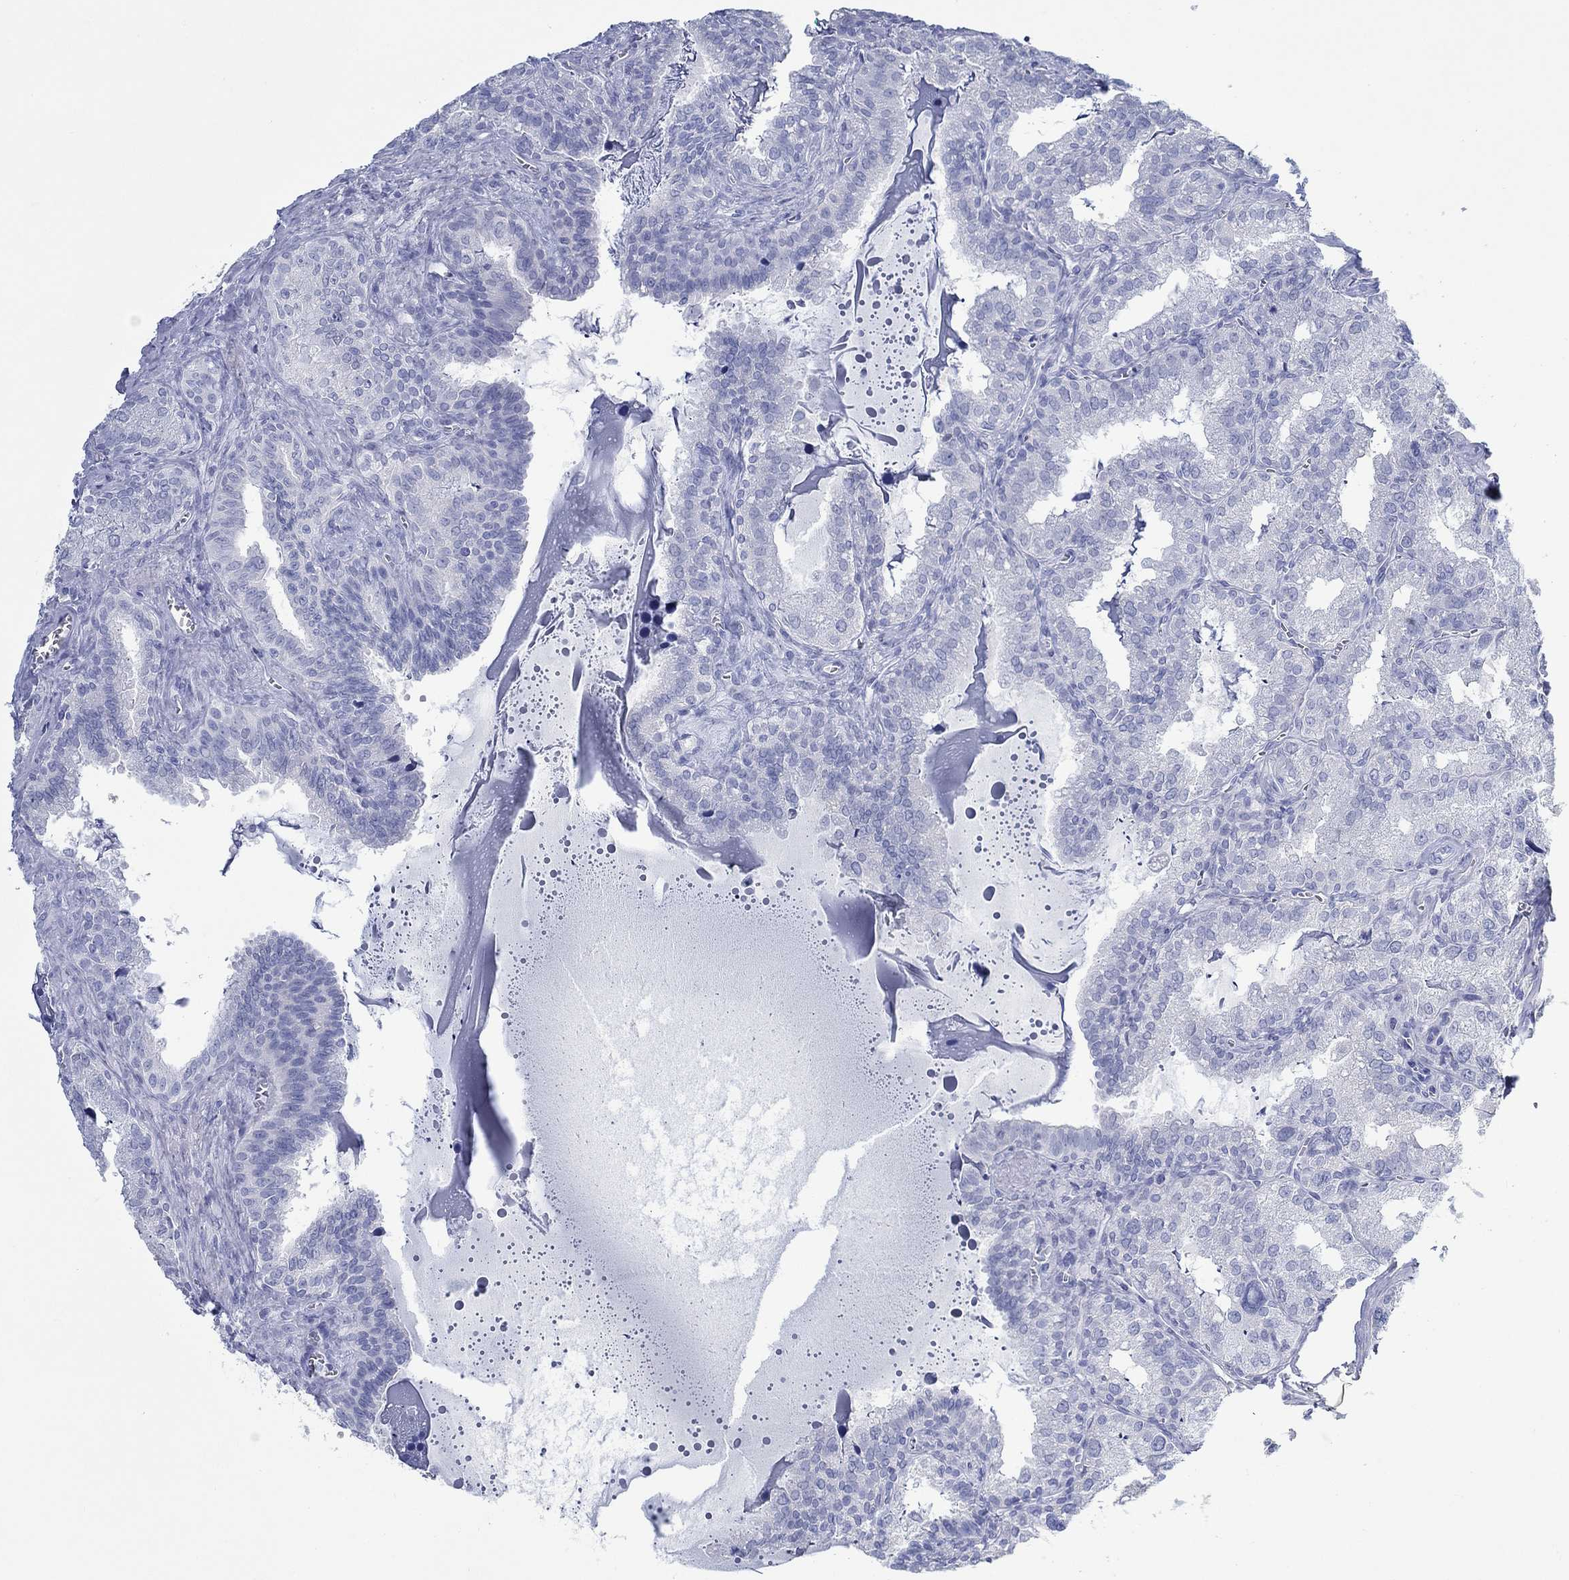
{"staining": {"intensity": "negative", "quantity": "none", "location": "none"}, "tissue": "seminal vesicle", "cell_type": "Glandular cells", "image_type": "normal", "snomed": [{"axis": "morphology", "description": "Normal tissue, NOS"}, {"axis": "topography", "description": "Seminal veicle"}], "caption": "Seminal vesicle stained for a protein using immunohistochemistry shows no staining glandular cells.", "gene": "PAX9", "patient": {"sex": "male", "age": 57}}